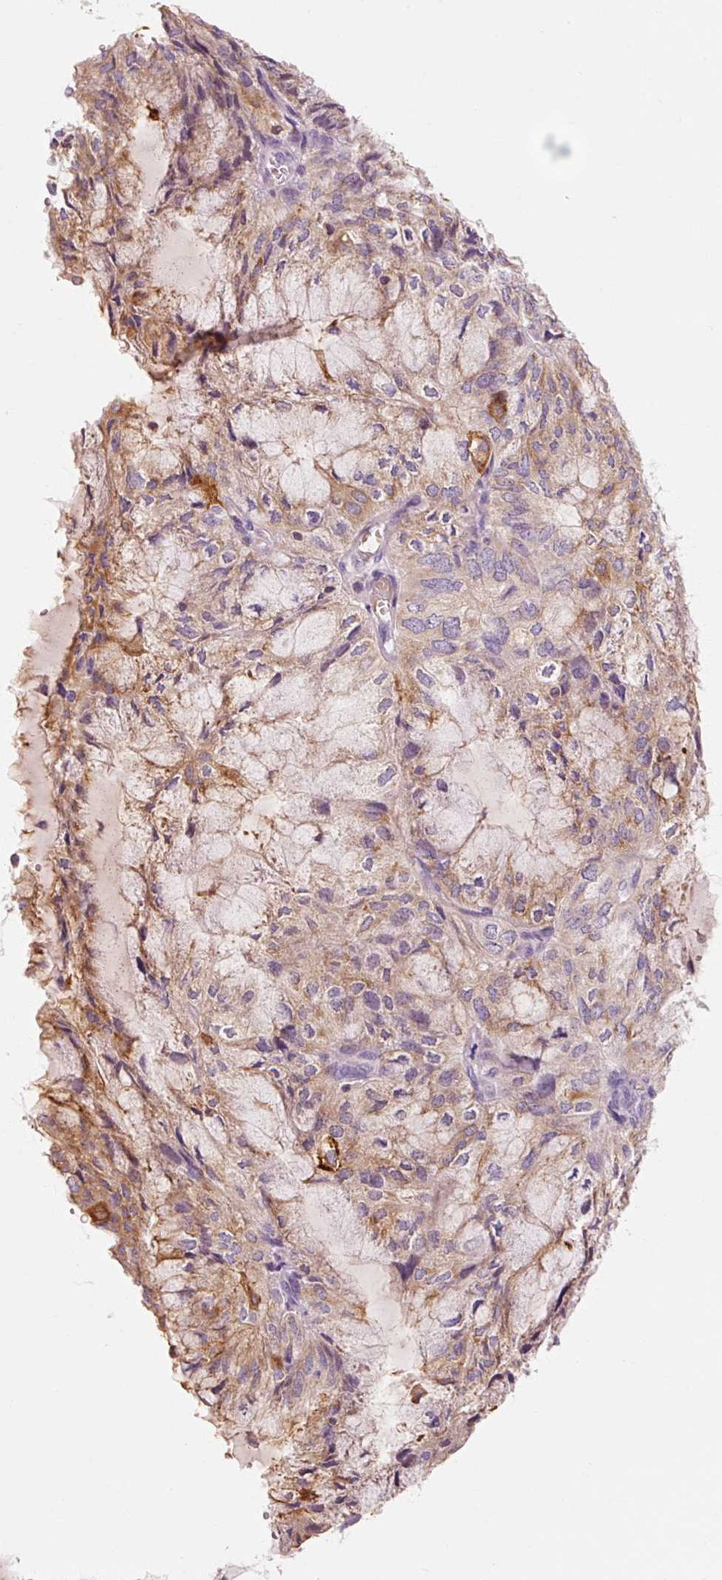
{"staining": {"intensity": "moderate", "quantity": "25%-75%", "location": "cytoplasmic/membranous"}, "tissue": "endometrial cancer", "cell_type": "Tumor cells", "image_type": "cancer", "snomed": [{"axis": "morphology", "description": "Adenocarcinoma, NOS"}, {"axis": "topography", "description": "Endometrium"}], "caption": "Immunohistochemistry of endometrial cancer (adenocarcinoma) exhibits medium levels of moderate cytoplasmic/membranous positivity in about 25%-75% of tumor cells.", "gene": "OR8K1", "patient": {"sex": "female", "age": 81}}